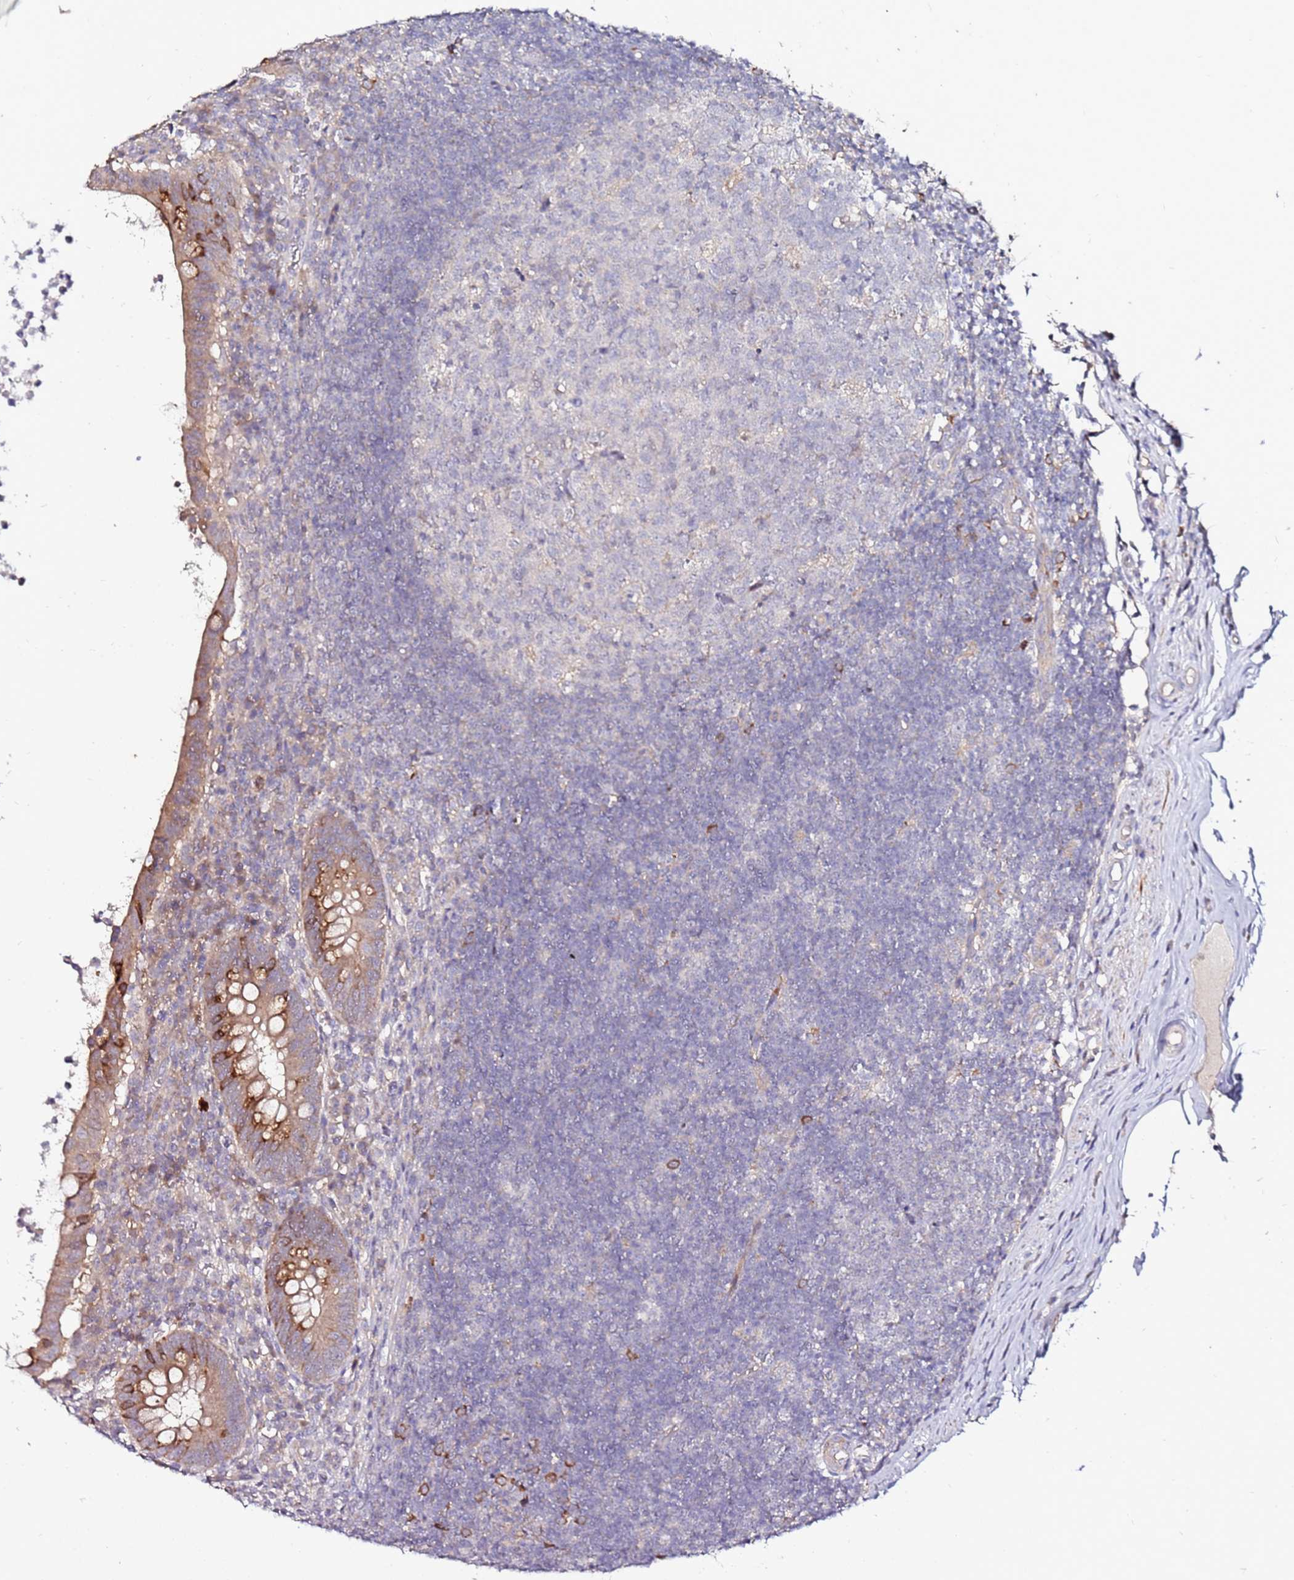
{"staining": {"intensity": "moderate", "quantity": "<25%", "location": "cytoplasmic/membranous"}, "tissue": "appendix", "cell_type": "Glandular cells", "image_type": "normal", "snomed": [{"axis": "morphology", "description": "Normal tissue, NOS"}, {"axis": "topography", "description": "Appendix"}], "caption": "Moderate cytoplasmic/membranous staining is identified in about <25% of glandular cells in benign appendix. (Brightfield microscopy of DAB IHC at high magnification).", "gene": "SRRM5", "patient": {"sex": "female", "age": 56}}